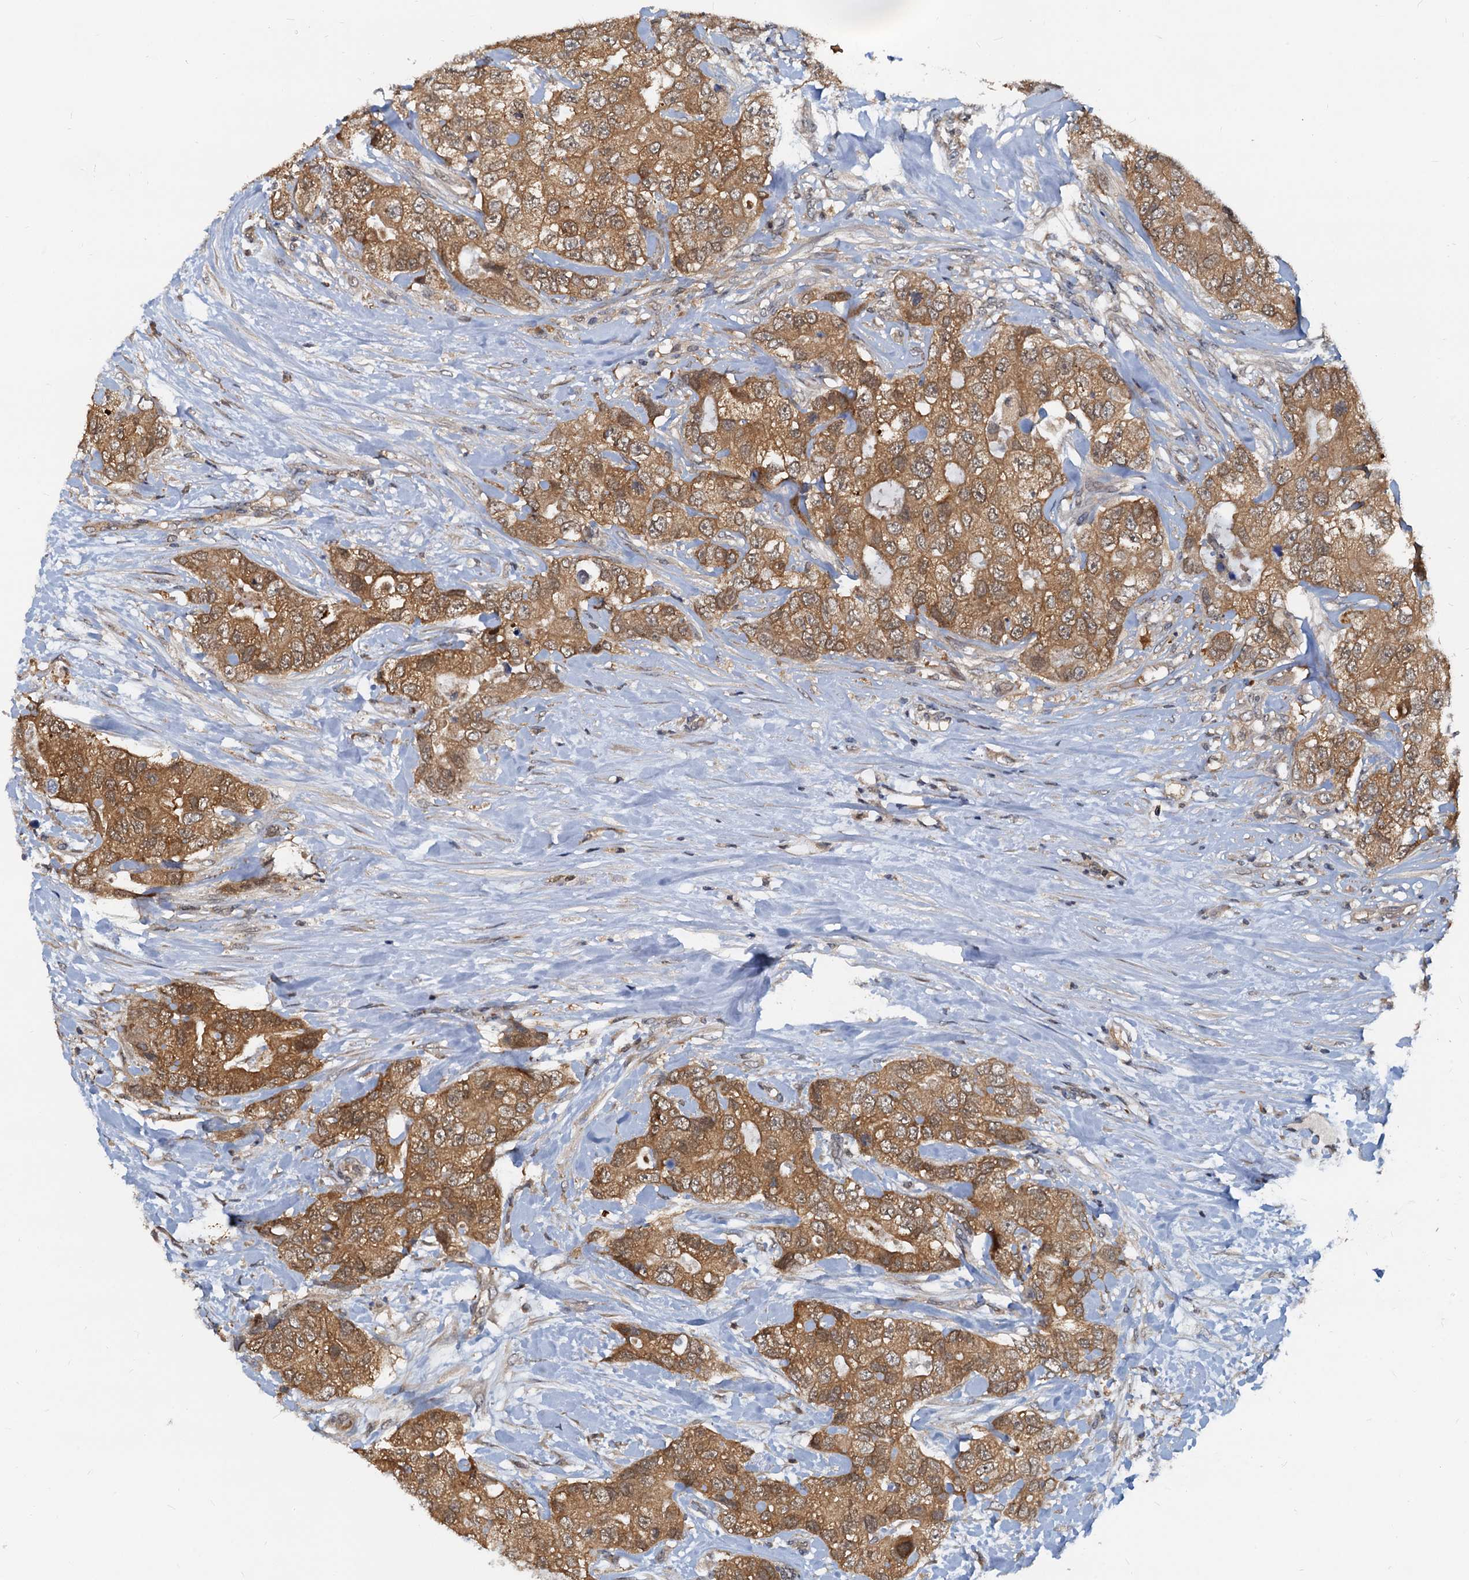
{"staining": {"intensity": "moderate", "quantity": ">75%", "location": "cytoplasmic/membranous"}, "tissue": "breast cancer", "cell_type": "Tumor cells", "image_type": "cancer", "snomed": [{"axis": "morphology", "description": "Duct carcinoma"}, {"axis": "topography", "description": "Breast"}], "caption": "Brown immunohistochemical staining in breast cancer shows moderate cytoplasmic/membranous expression in approximately >75% of tumor cells.", "gene": "PTGES3", "patient": {"sex": "female", "age": 62}}